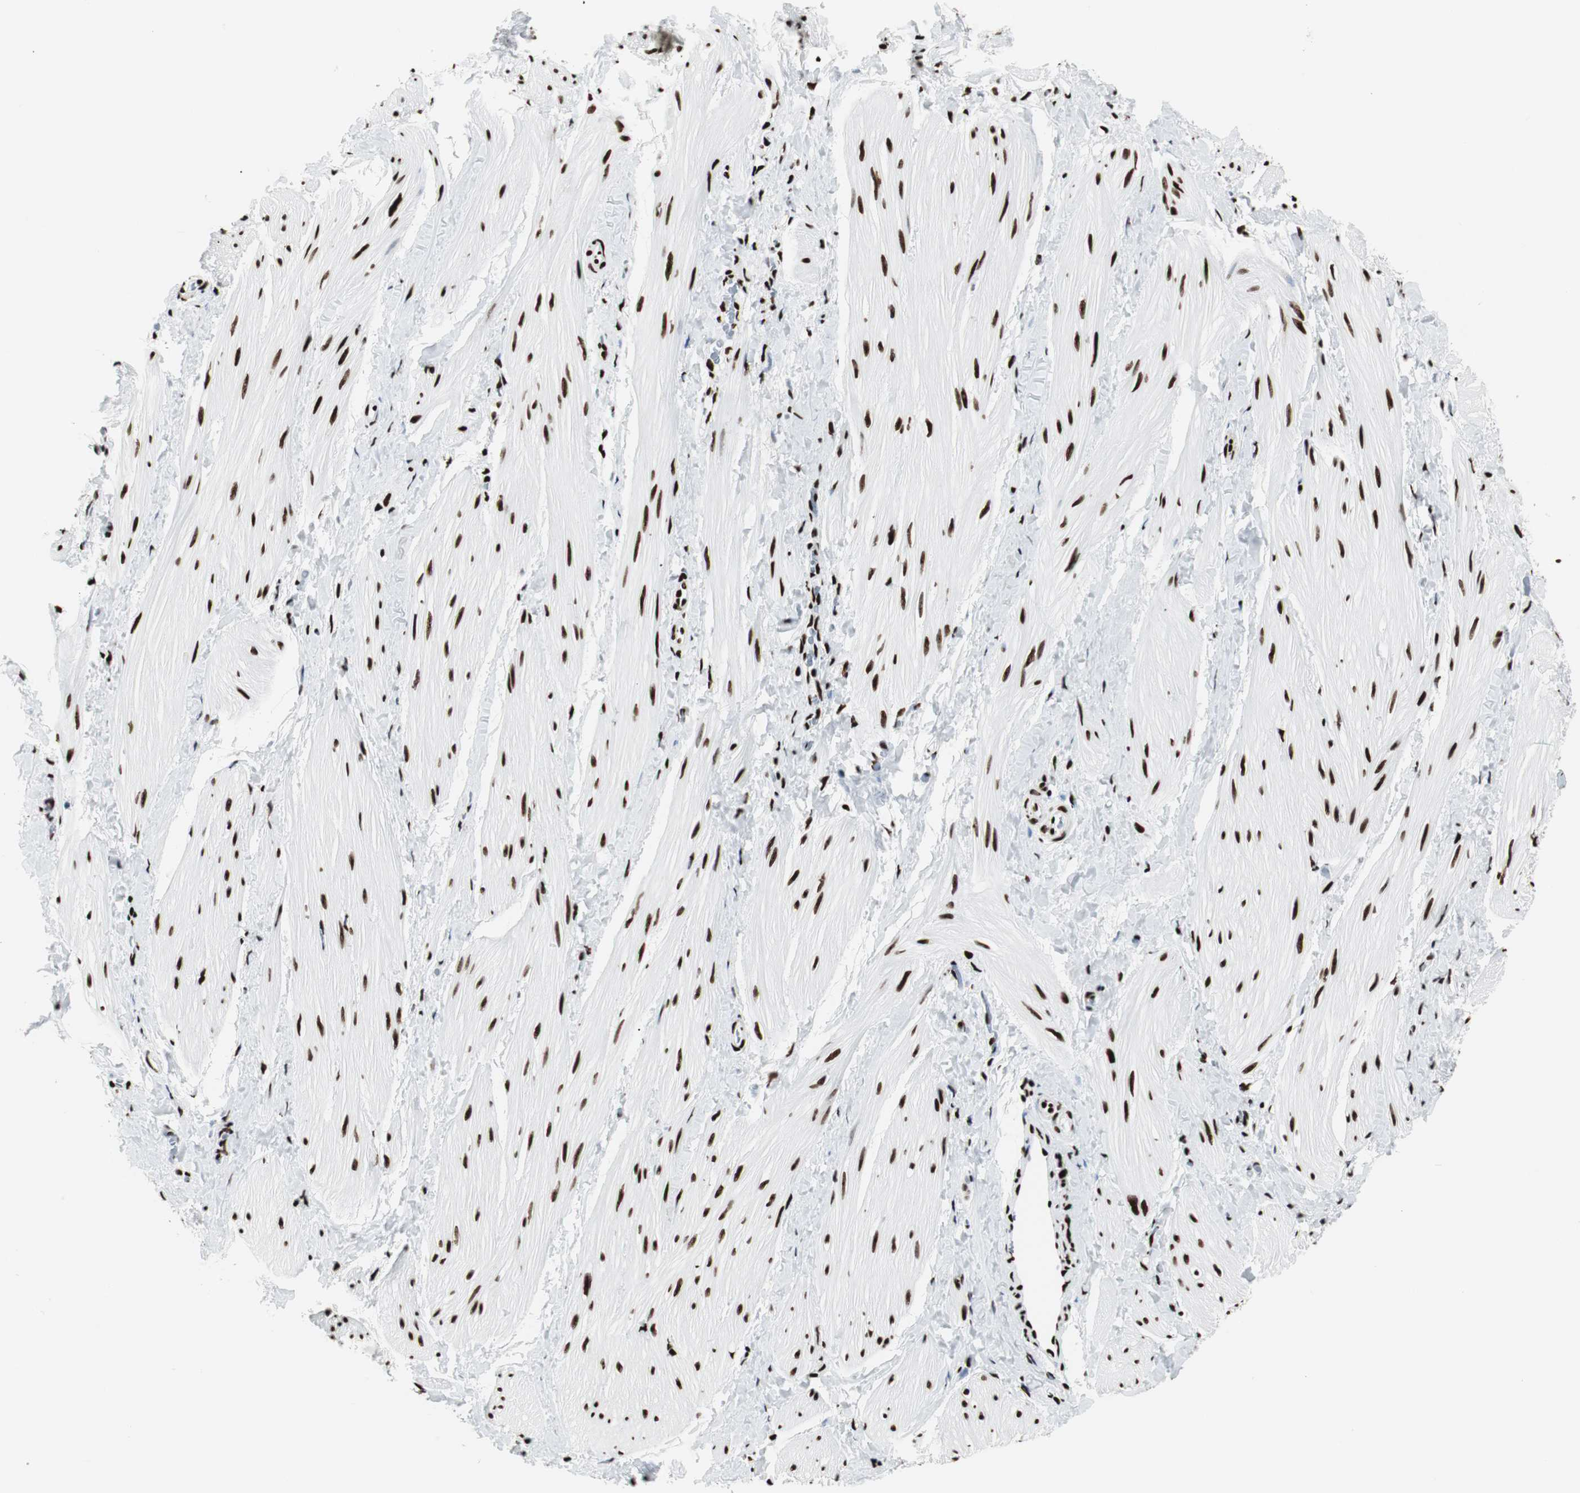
{"staining": {"intensity": "strong", "quantity": ">75%", "location": "nuclear"}, "tissue": "smooth muscle", "cell_type": "Smooth muscle cells", "image_type": "normal", "snomed": [{"axis": "morphology", "description": "Normal tissue, NOS"}, {"axis": "topography", "description": "Smooth muscle"}], "caption": "High-magnification brightfield microscopy of normal smooth muscle stained with DAB (brown) and counterstained with hematoxylin (blue). smooth muscle cells exhibit strong nuclear staining is present in about>75% of cells. Nuclei are stained in blue.", "gene": "NCL", "patient": {"sex": "male", "age": 16}}